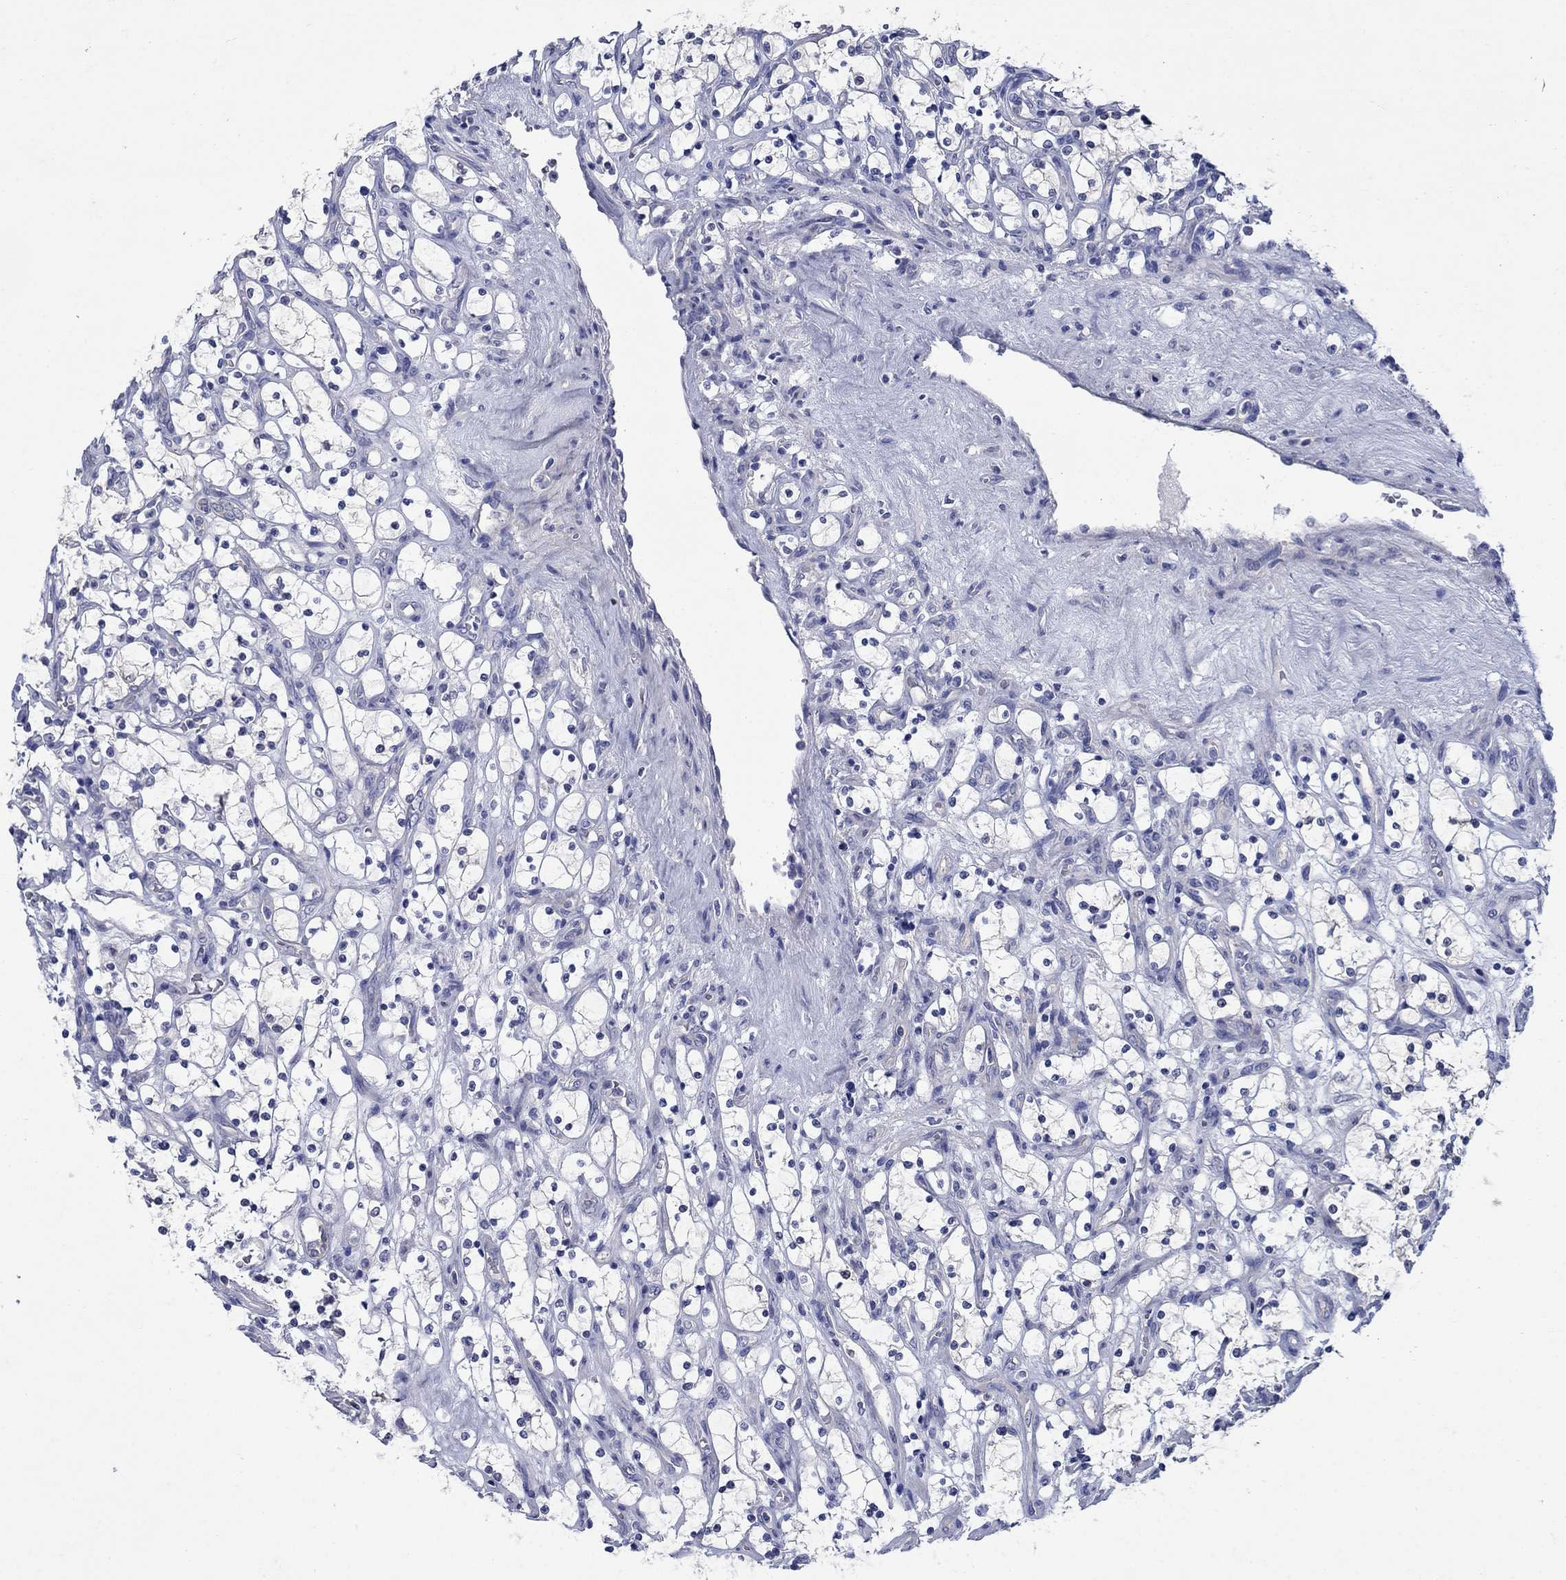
{"staining": {"intensity": "weak", "quantity": "25%-75%", "location": "cytoplasmic/membranous"}, "tissue": "renal cancer", "cell_type": "Tumor cells", "image_type": "cancer", "snomed": [{"axis": "morphology", "description": "Adenocarcinoma, NOS"}, {"axis": "topography", "description": "Kidney"}], "caption": "Renal cancer tissue exhibits weak cytoplasmic/membranous staining in approximately 25%-75% of tumor cells", "gene": "SULT2B1", "patient": {"sex": "female", "age": 69}}